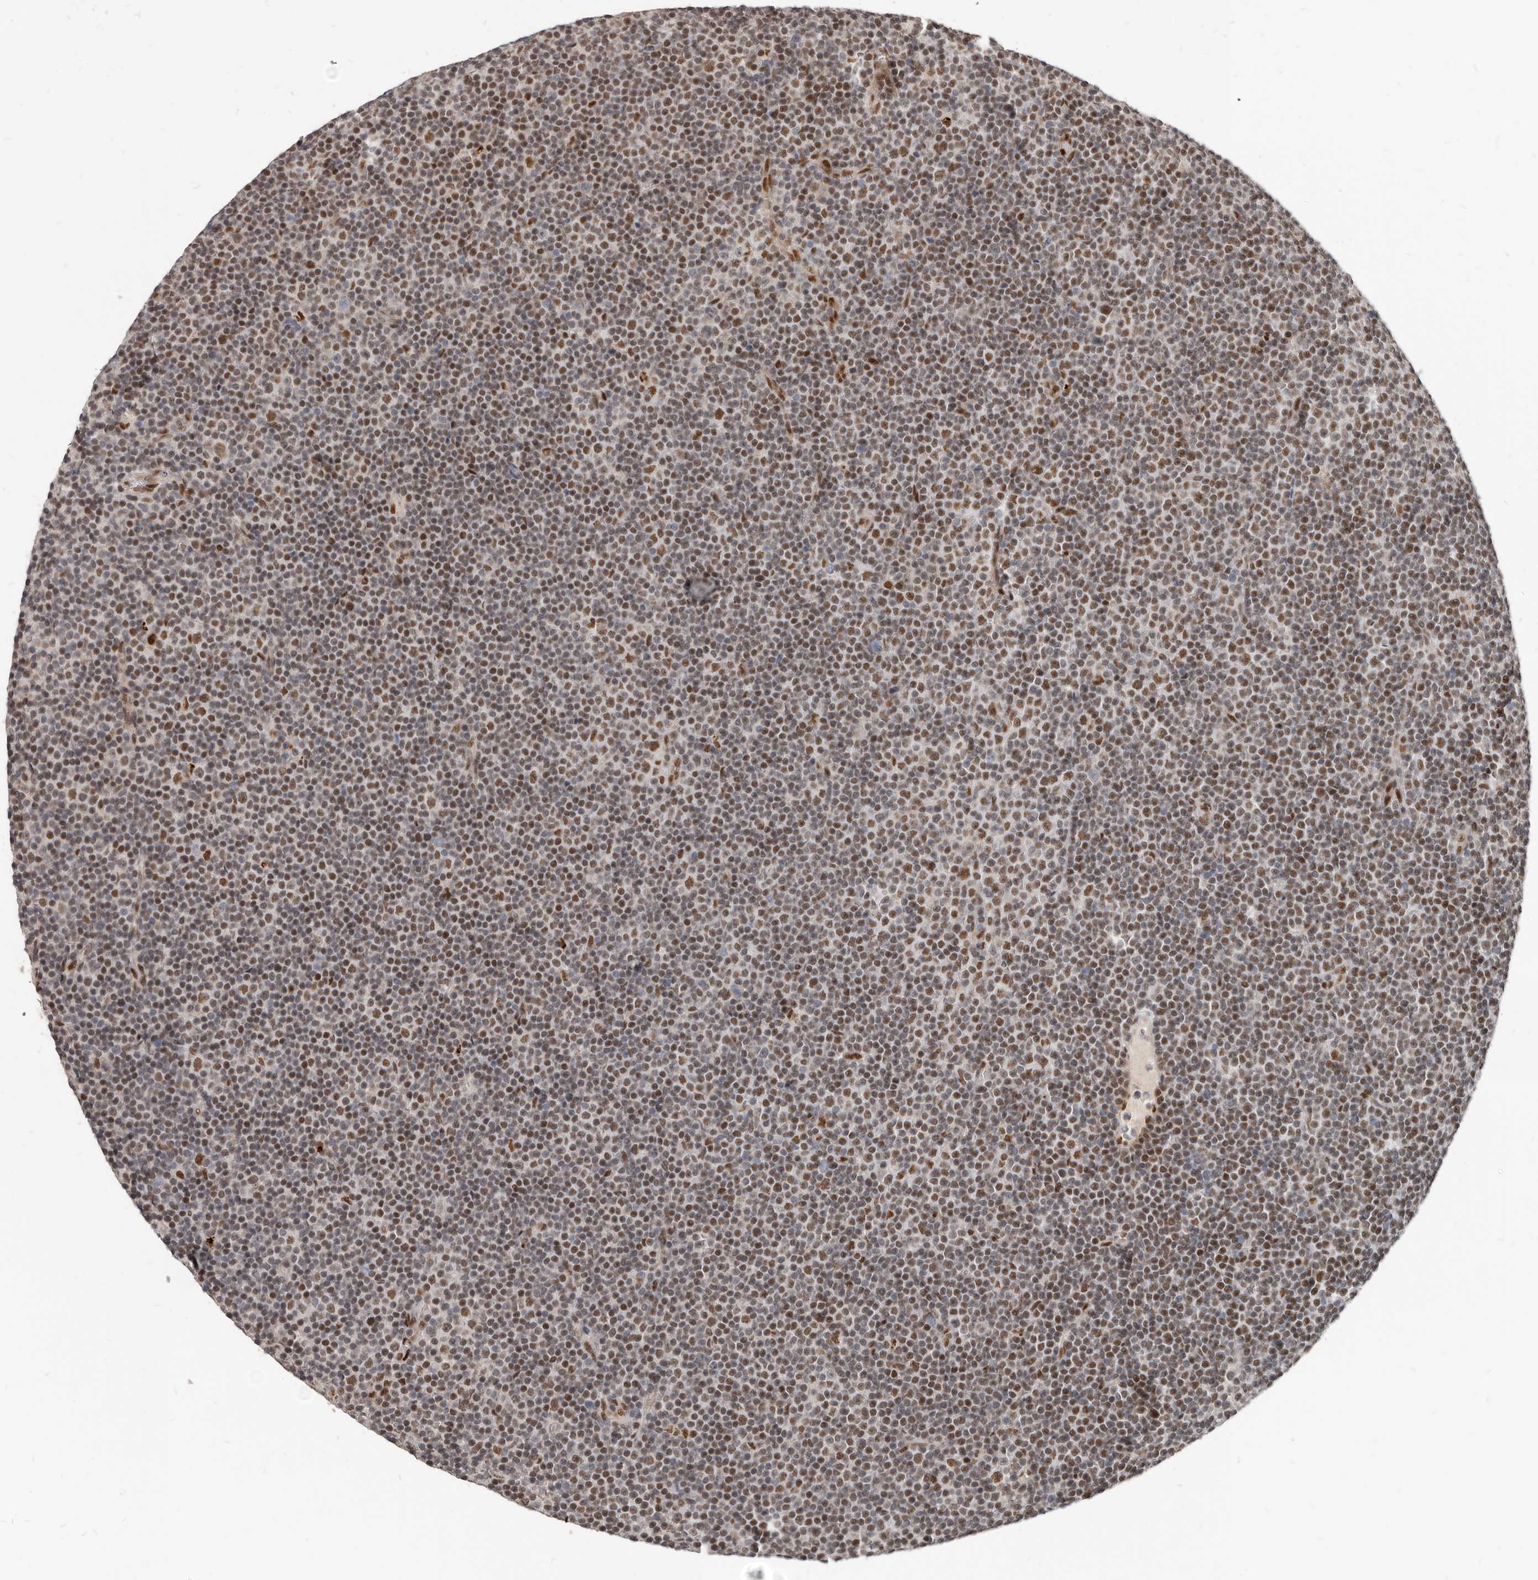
{"staining": {"intensity": "moderate", "quantity": ">75%", "location": "nuclear"}, "tissue": "lymphoma", "cell_type": "Tumor cells", "image_type": "cancer", "snomed": [{"axis": "morphology", "description": "Malignant lymphoma, non-Hodgkin's type, Low grade"}, {"axis": "topography", "description": "Lymph node"}], "caption": "High-magnification brightfield microscopy of low-grade malignant lymphoma, non-Hodgkin's type stained with DAB (3,3'-diaminobenzidine) (brown) and counterstained with hematoxylin (blue). tumor cells exhibit moderate nuclear positivity is identified in about>75% of cells.", "gene": "ATF5", "patient": {"sex": "female", "age": 67}}